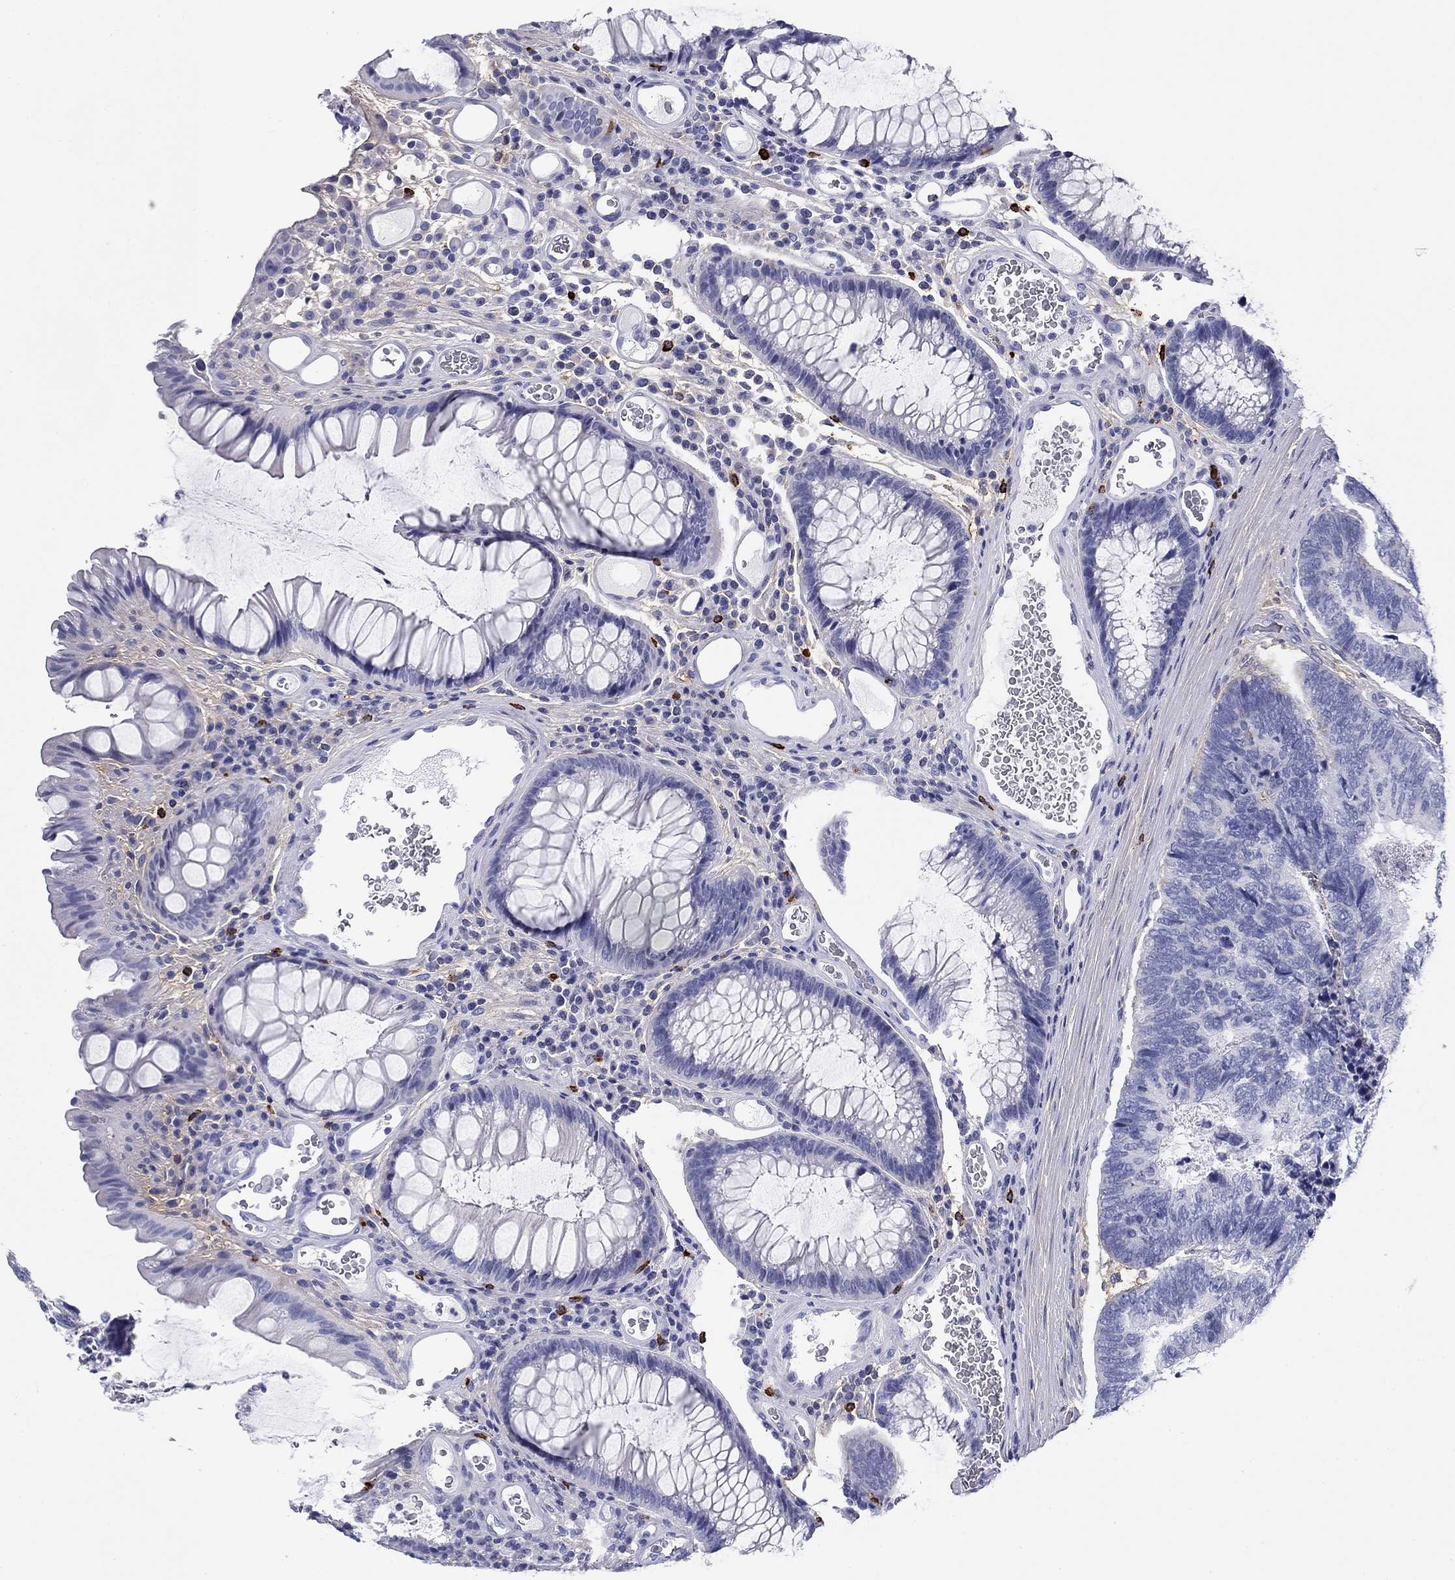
{"staining": {"intensity": "negative", "quantity": "none", "location": "none"}, "tissue": "colorectal cancer", "cell_type": "Tumor cells", "image_type": "cancer", "snomed": [{"axis": "morphology", "description": "Adenocarcinoma, NOS"}, {"axis": "topography", "description": "Colon"}], "caption": "This photomicrograph is of adenocarcinoma (colorectal) stained with IHC to label a protein in brown with the nuclei are counter-stained blue. There is no expression in tumor cells.", "gene": "CD40LG", "patient": {"sex": "female", "age": 67}}